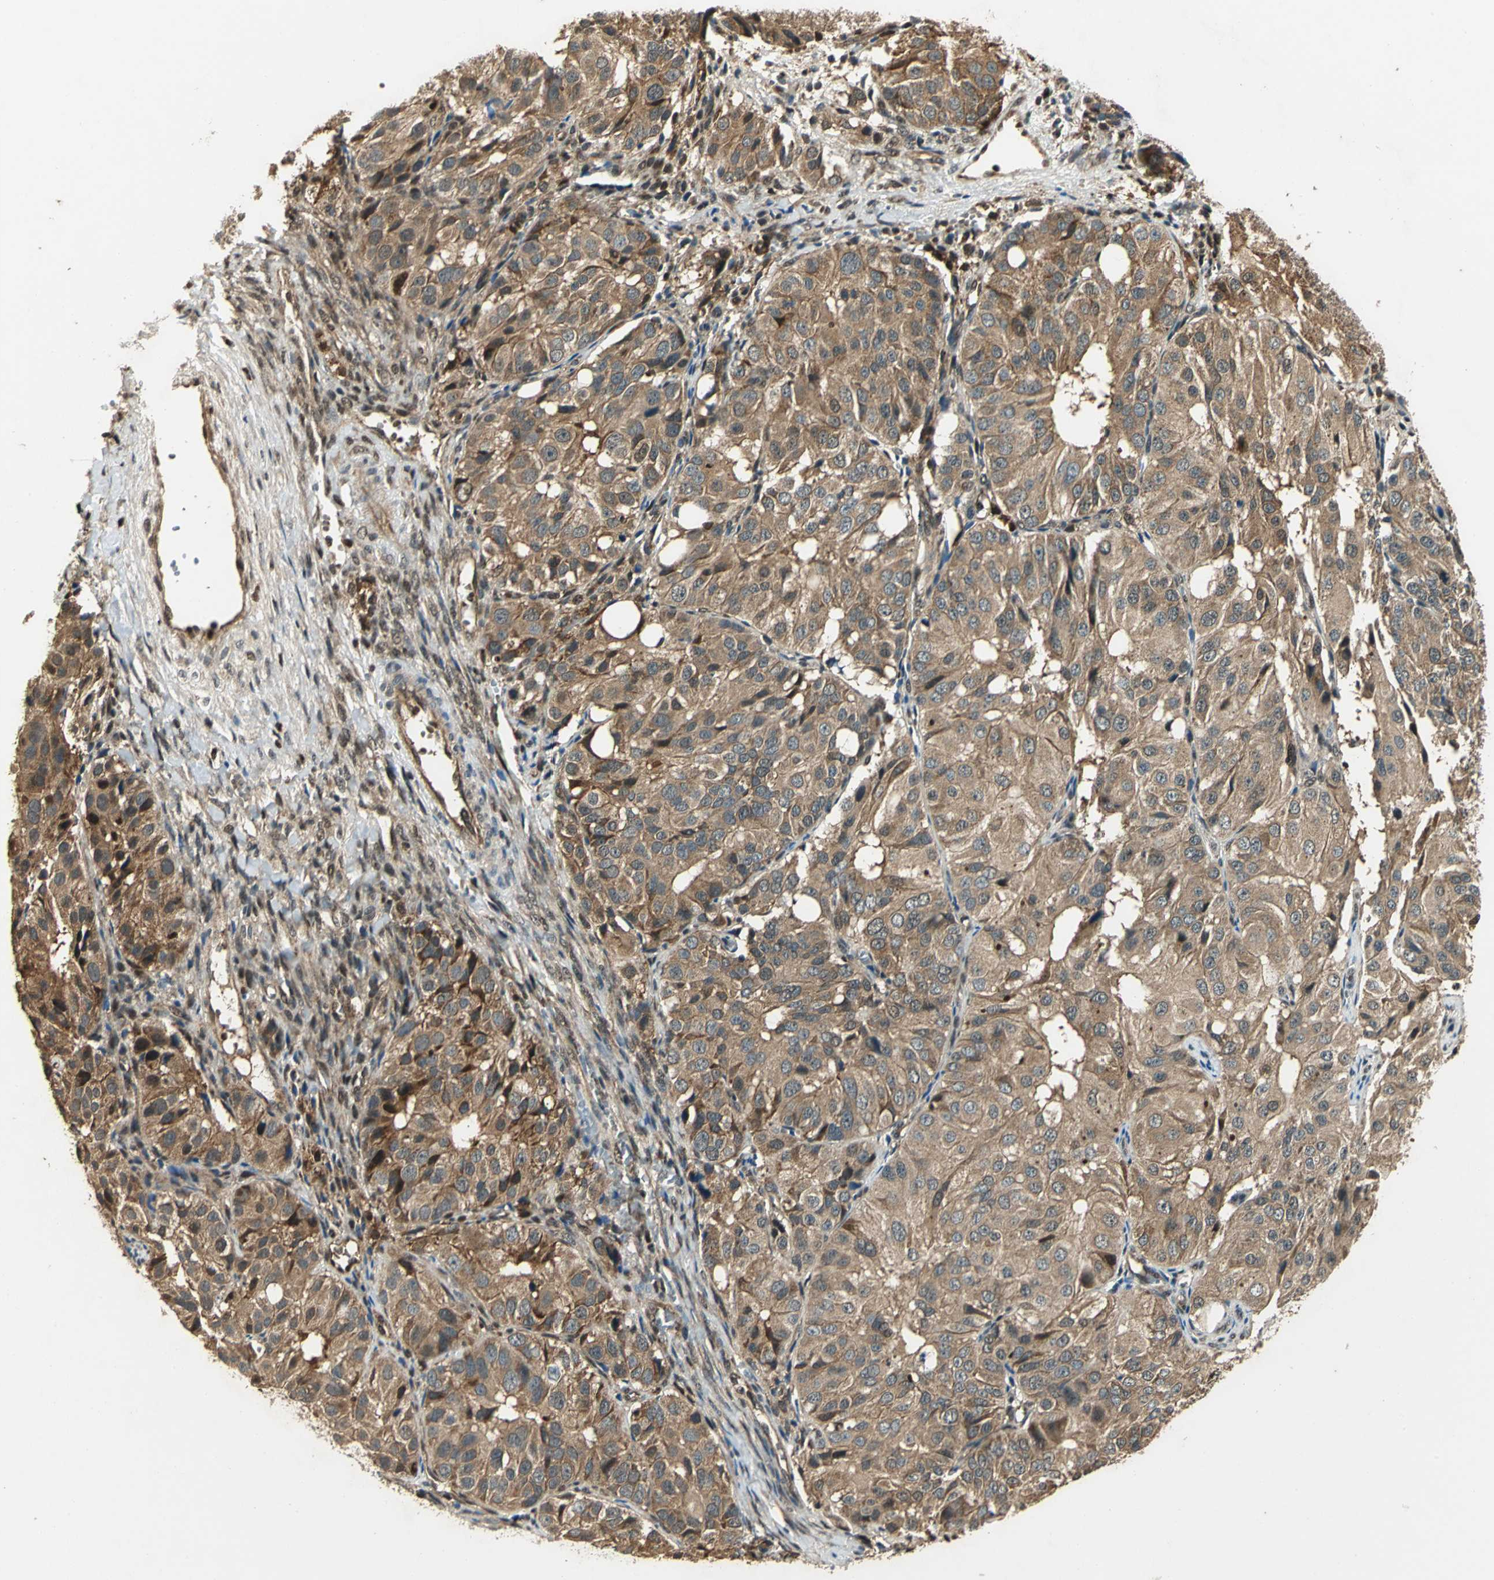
{"staining": {"intensity": "moderate", "quantity": ">75%", "location": "cytoplasmic/membranous"}, "tissue": "ovarian cancer", "cell_type": "Tumor cells", "image_type": "cancer", "snomed": [{"axis": "morphology", "description": "Carcinoma, endometroid"}, {"axis": "topography", "description": "Ovary"}], "caption": "Immunohistochemical staining of human endometroid carcinoma (ovarian) reveals moderate cytoplasmic/membranous protein expression in about >75% of tumor cells.", "gene": "PPP1R13L", "patient": {"sex": "female", "age": 51}}